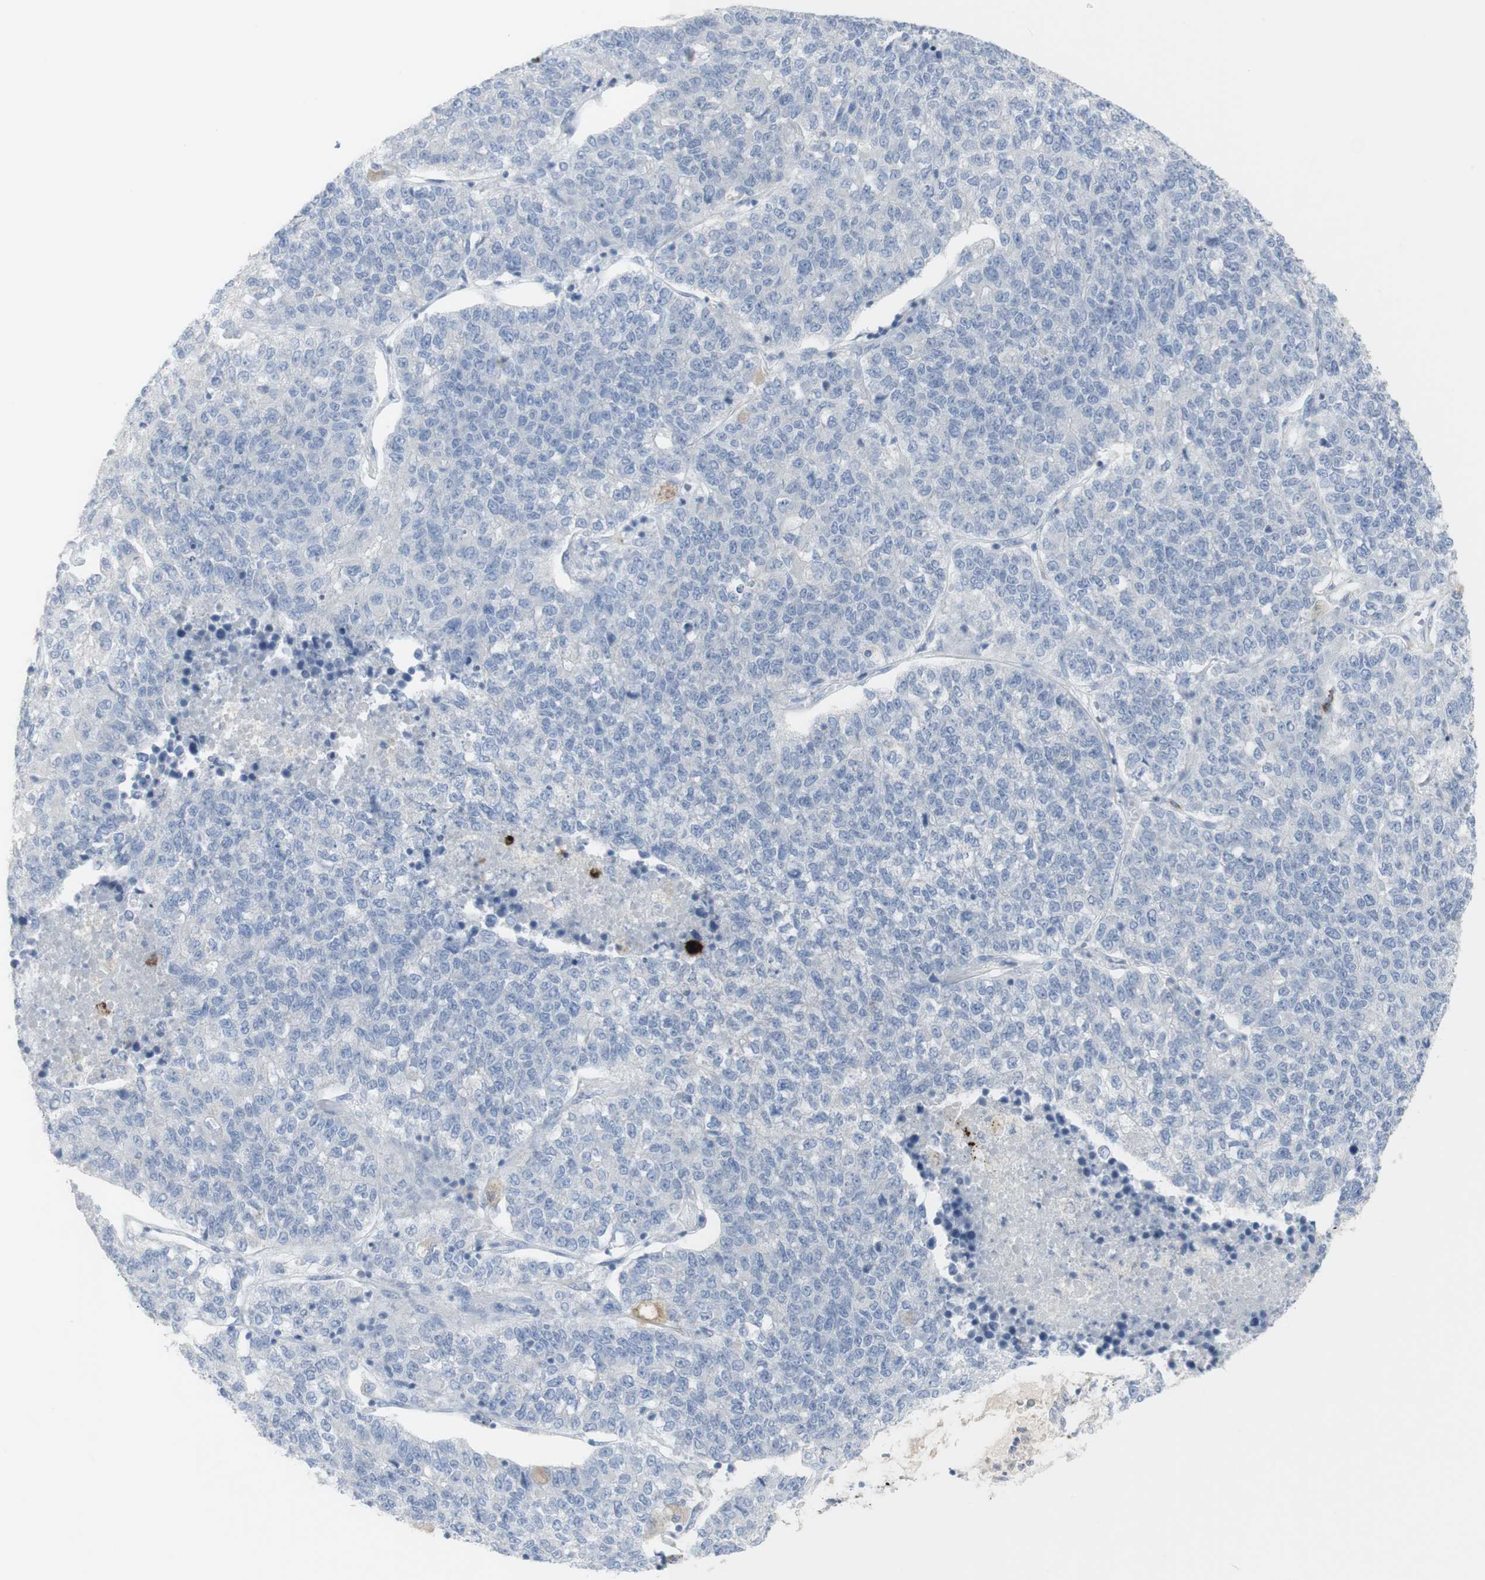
{"staining": {"intensity": "negative", "quantity": "none", "location": "none"}, "tissue": "lung cancer", "cell_type": "Tumor cells", "image_type": "cancer", "snomed": [{"axis": "morphology", "description": "Adenocarcinoma, NOS"}, {"axis": "topography", "description": "Lung"}], "caption": "The immunohistochemistry (IHC) histopathology image has no significant expression in tumor cells of lung cancer (adenocarcinoma) tissue.", "gene": "CD207", "patient": {"sex": "male", "age": 49}}